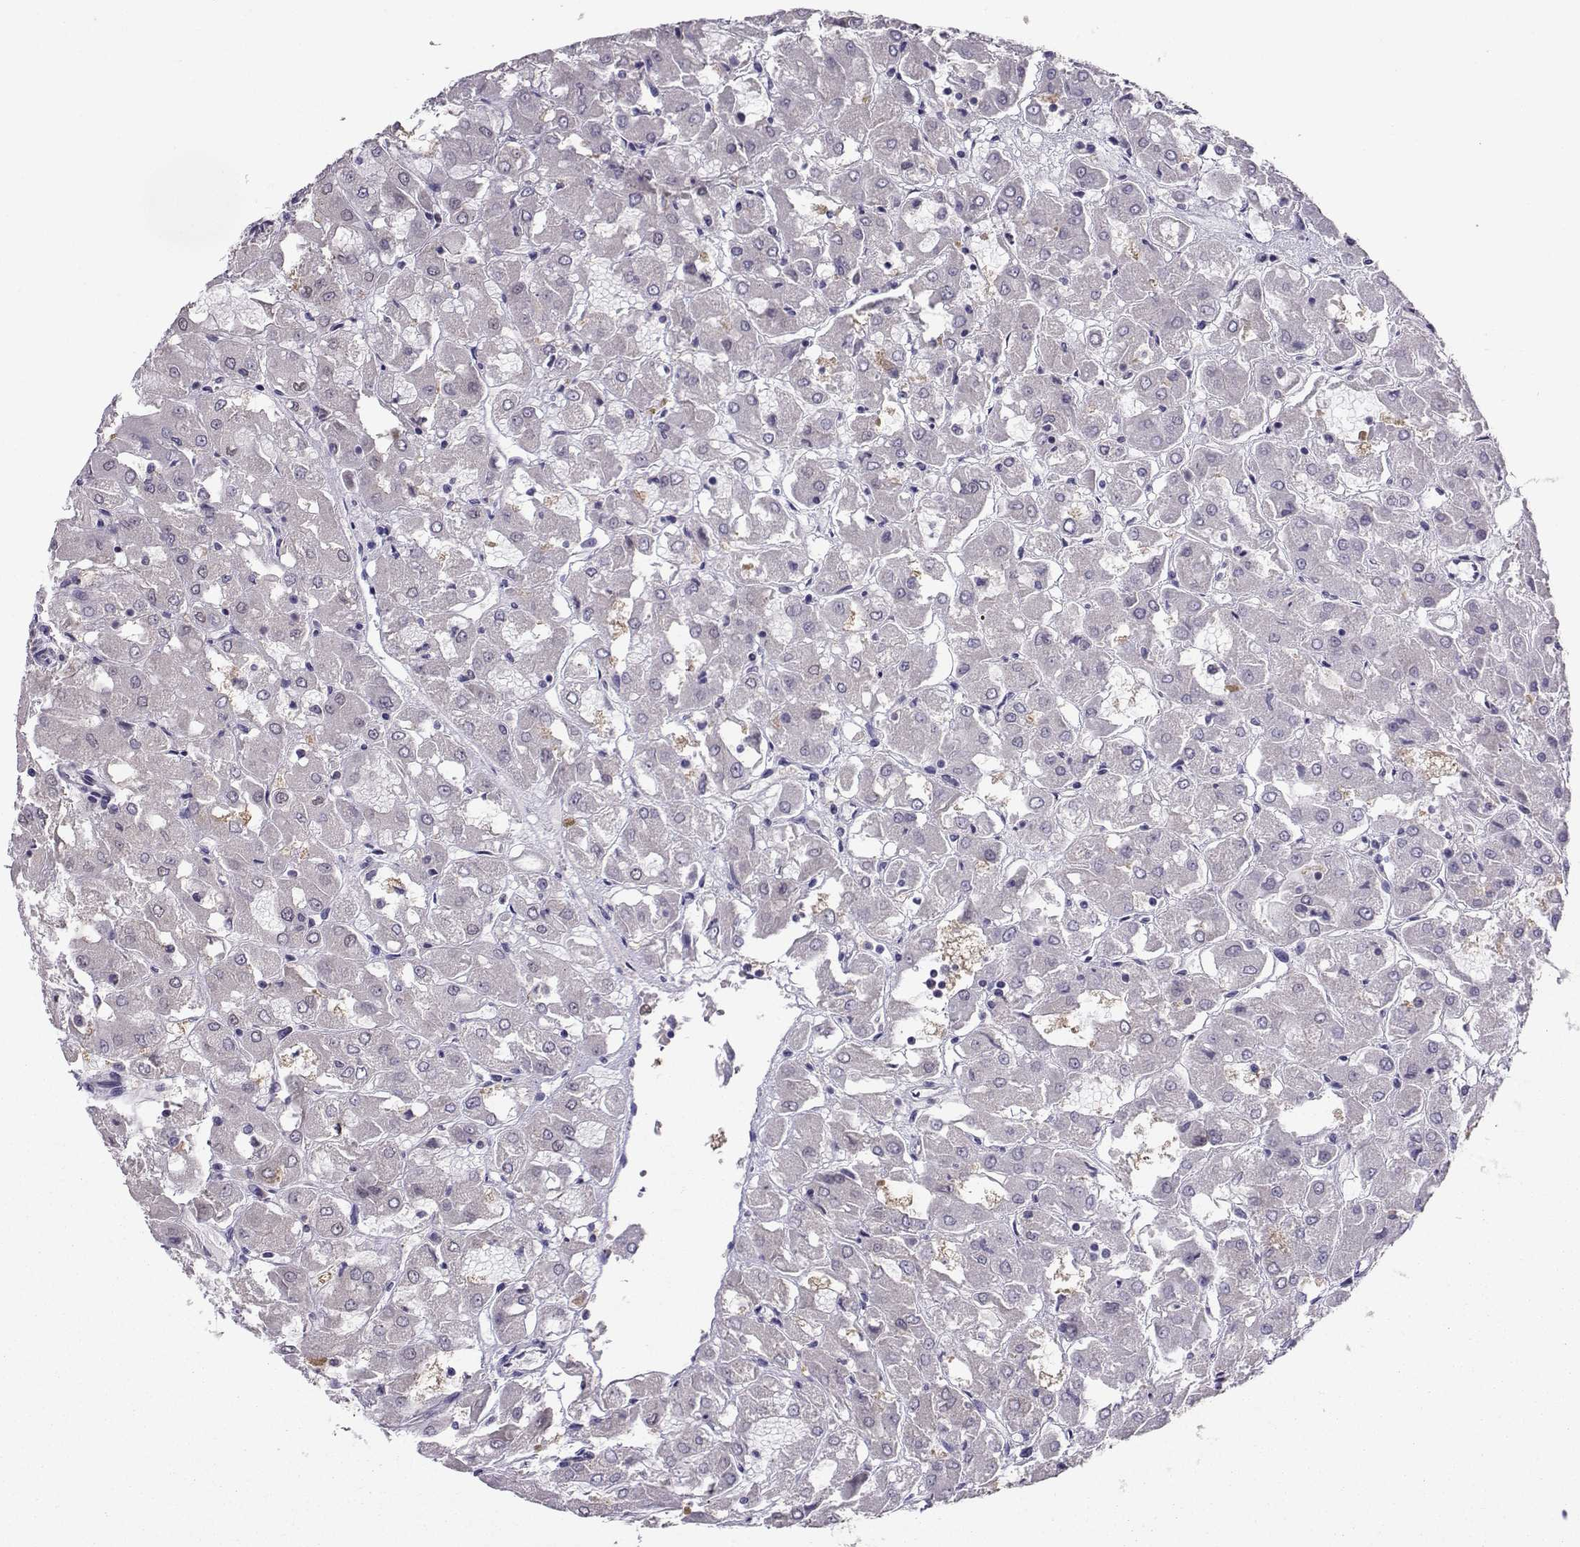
{"staining": {"intensity": "negative", "quantity": "none", "location": "none"}, "tissue": "renal cancer", "cell_type": "Tumor cells", "image_type": "cancer", "snomed": [{"axis": "morphology", "description": "Adenocarcinoma, NOS"}, {"axis": "topography", "description": "Kidney"}], "caption": "Tumor cells show no significant protein expression in adenocarcinoma (renal).", "gene": "PGK1", "patient": {"sex": "male", "age": 72}}